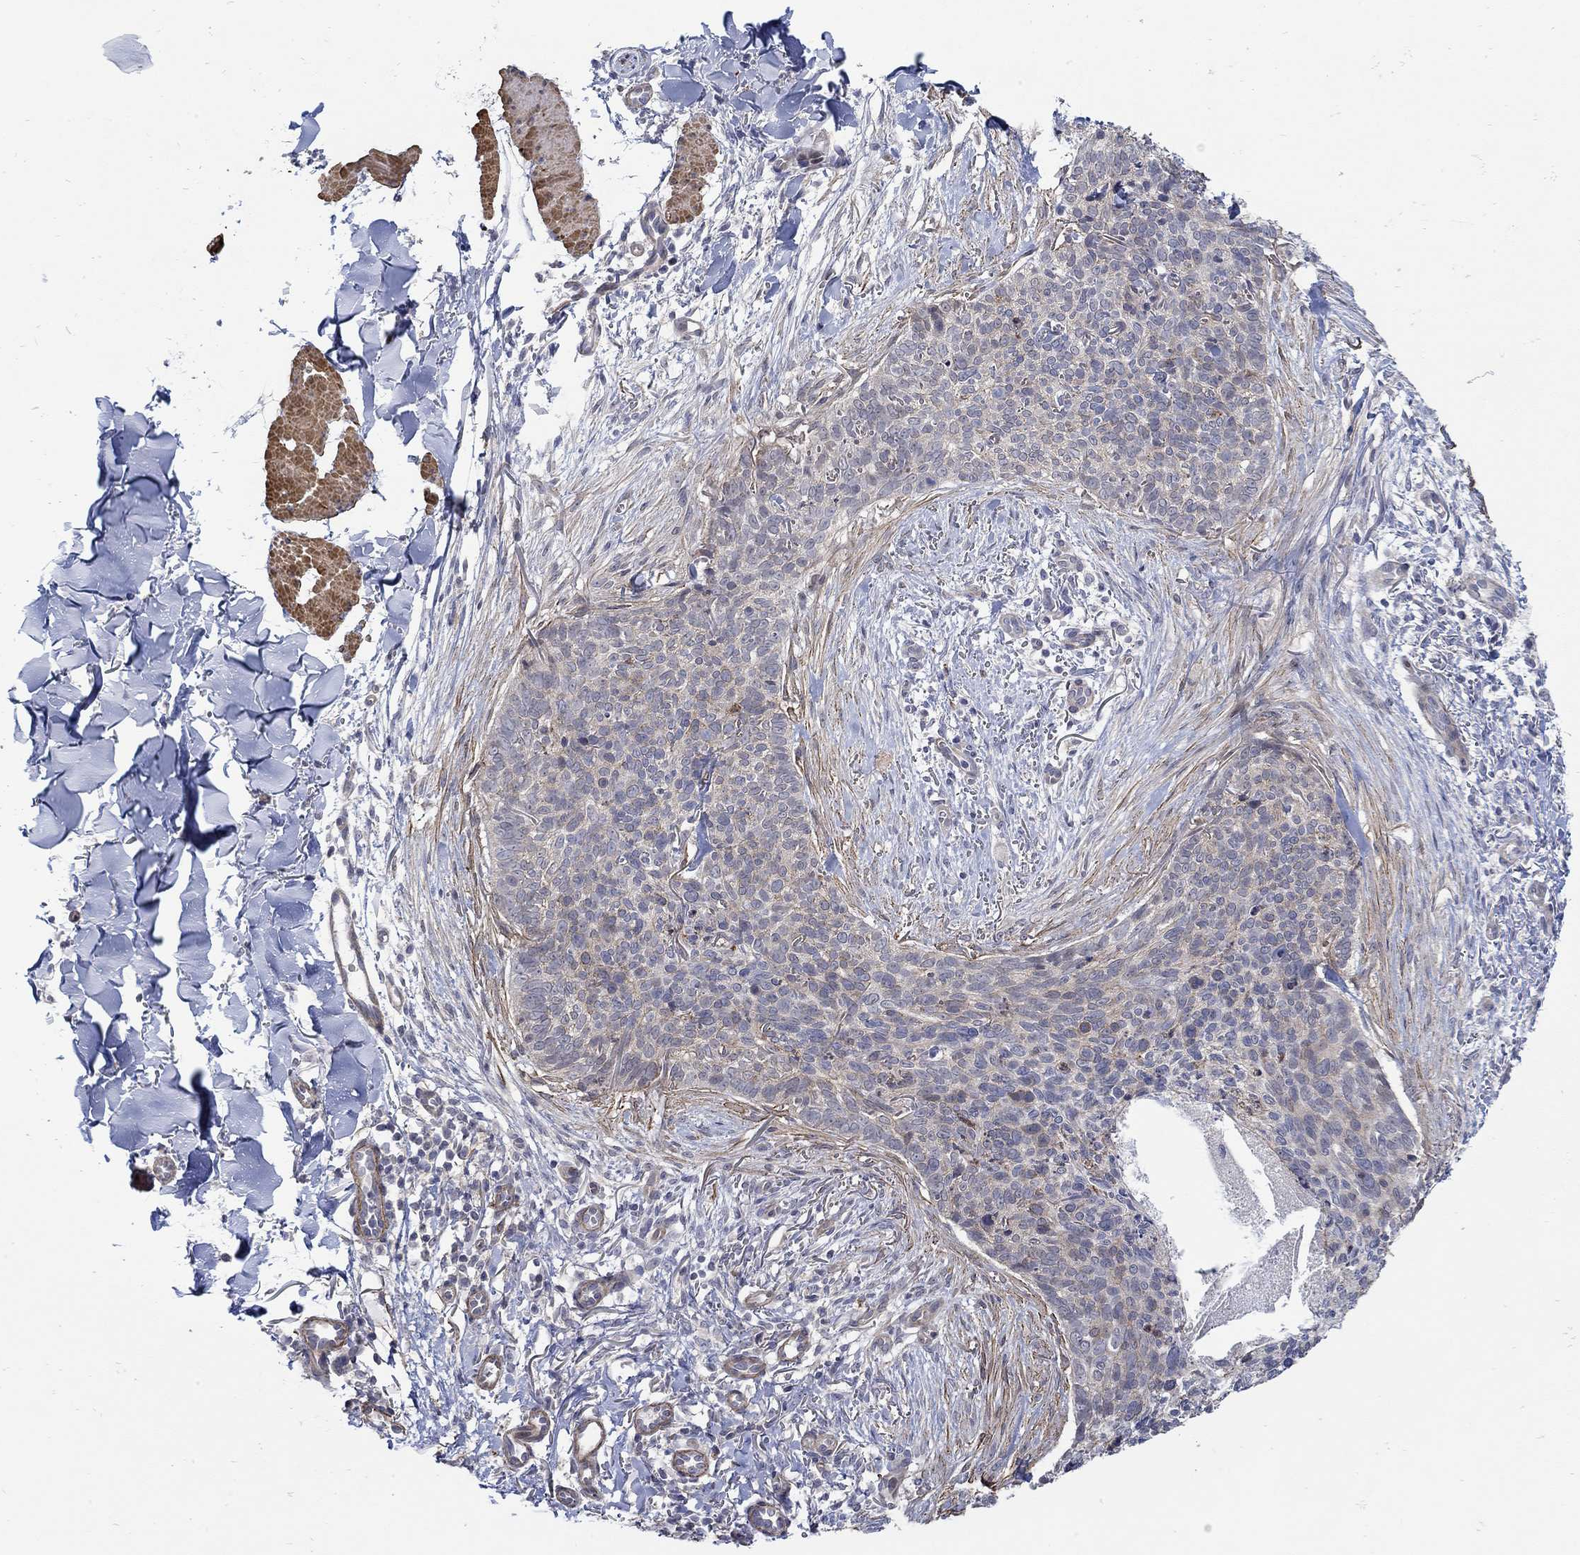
{"staining": {"intensity": "weak", "quantity": "25%-75%", "location": "cytoplasmic/membranous"}, "tissue": "skin cancer", "cell_type": "Tumor cells", "image_type": "cancer", "snomed": [{"axis": "morphology", "description": "Basal cell carcinoma"}, {"axis": "topography", "description": "Skin"}], "caption": "Weak cytoplasmic/membranous expression is identified in approximately 25%-75% of tumor cells in skin cancer (basal cell carcinoma). (Brightfield microscopy of DAB IHC at high magnification).", "gene": "SCN7A", "patient": {"sex": "male", "age": 64}}